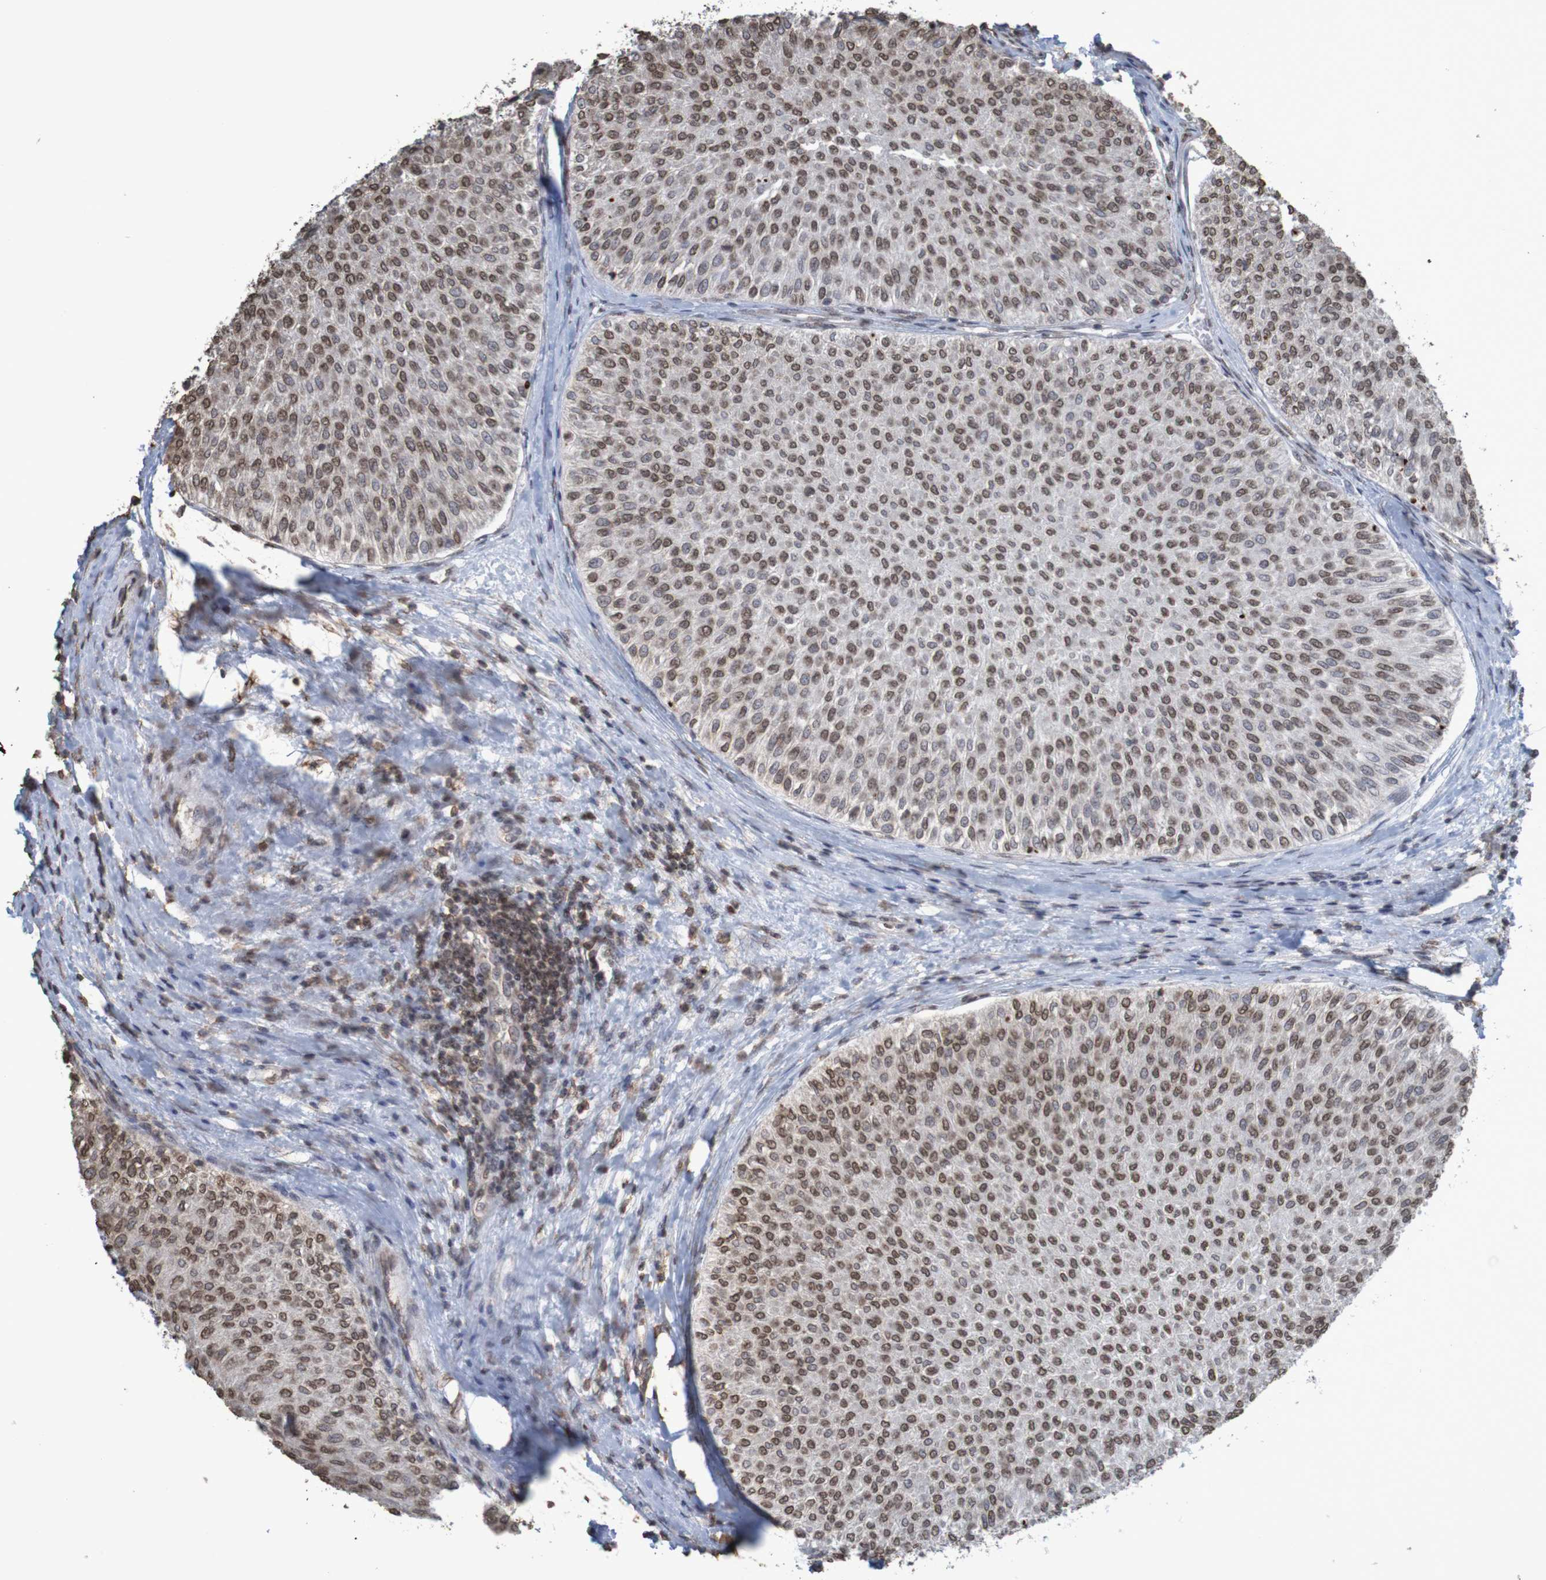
{"staining": {"intensity": "moderate", "quantity": ">75%", "location": "nuclear"}, "tissue": "urothelial cancer", "cell_type": "Tumor cells", "image_type": "cancer", "snomed": [{"axis": "morphology", "description": "Urothelial carcinoma, Low grade"}, {"axis": "topography", "description": "Urinary bladder"}], "caption": "A brown stain shows moderate nuclear expression of a protein in urothelial cancer tumor cells.", "gene": "GFI1", "patient": {"sex": "male", "age": 78}}